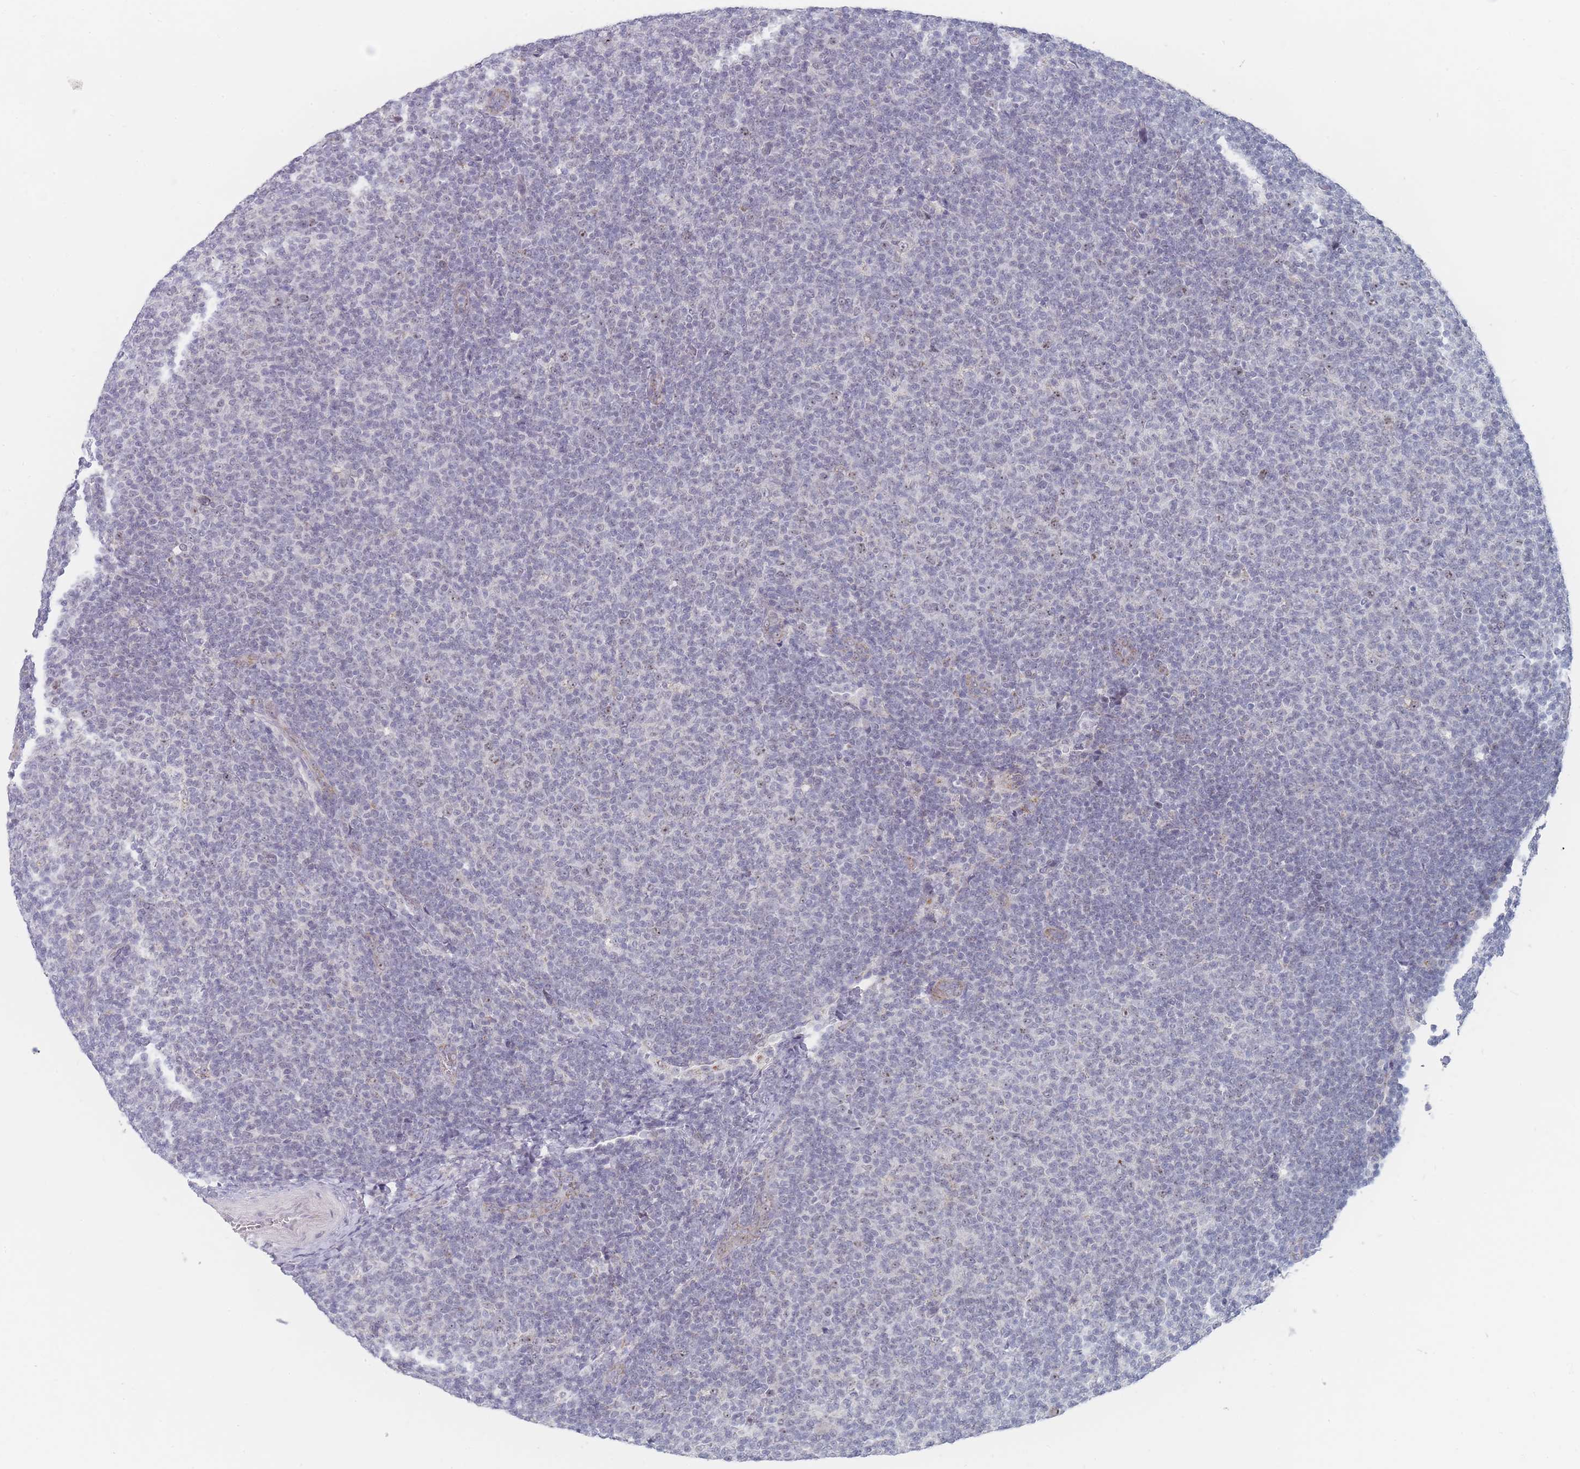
{"staining": {"intensity": "negative", "quantity": "none", "location": "none"}, "tissue": "lymphoma", "cell_type": "Tumor cells", "image_type": "cancer", "snomed": [{"axis": "morphology", "description": "Malignant lymphoma, non-Hodgkin's type, Low grade"}, {"axis": "topography", "description": "Lymph node"}], "caption": "An IHC histopathology image of malignant lymphoma, non-Hodgkin's type (low-grade) is shown. There is no staining in tumor cells of malignant lymphoma, non-Hodgkin's type (low-grade).", "gene": "RNF8", "patient": {"sex": "male", "age": 66}}